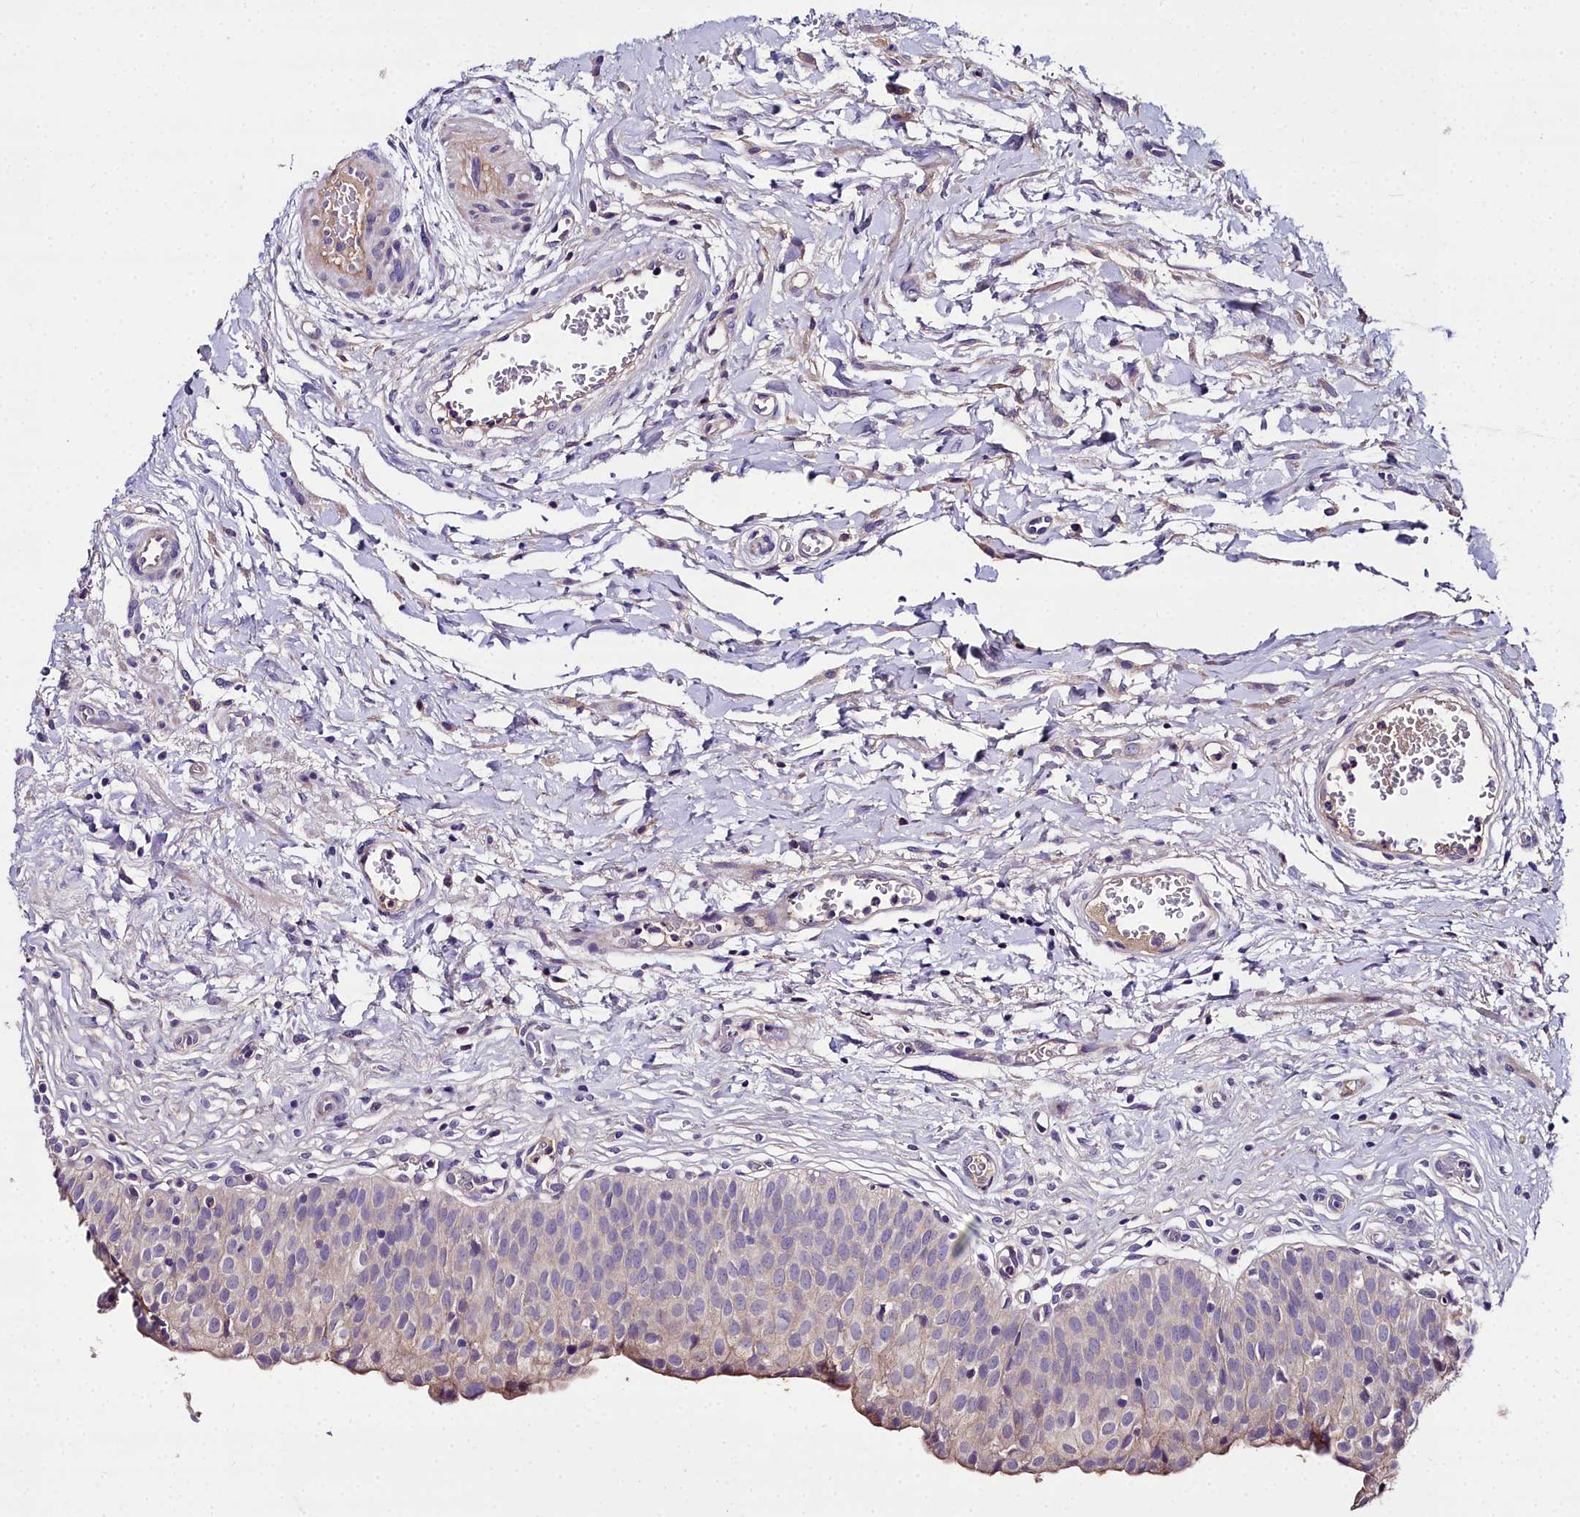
{"staining": {"intensity": "weak", "quantity": "<25%", "location": "cytoplasmic/membranous"}, "tissue": "urinary bladder", "cell_type": "Urothelial cells", "image_type": "normal", "snomed": [{"axis": "morphology", "description": "Normal tissue, NOS"}, {"axis": "topography", "description": "Urinary bladder"}], "caption": "Benign urinary bladder was stained to show a protein in brown. There is no significant expression in urothelial cells. (Stains: DAB immunohistochemistry (IHC) with hematoxylin counter stain, Microscopy: brightfield microscopy at high magnification).", "gene": "NT5M", "patient": {"sex": "male", "age": 55}}